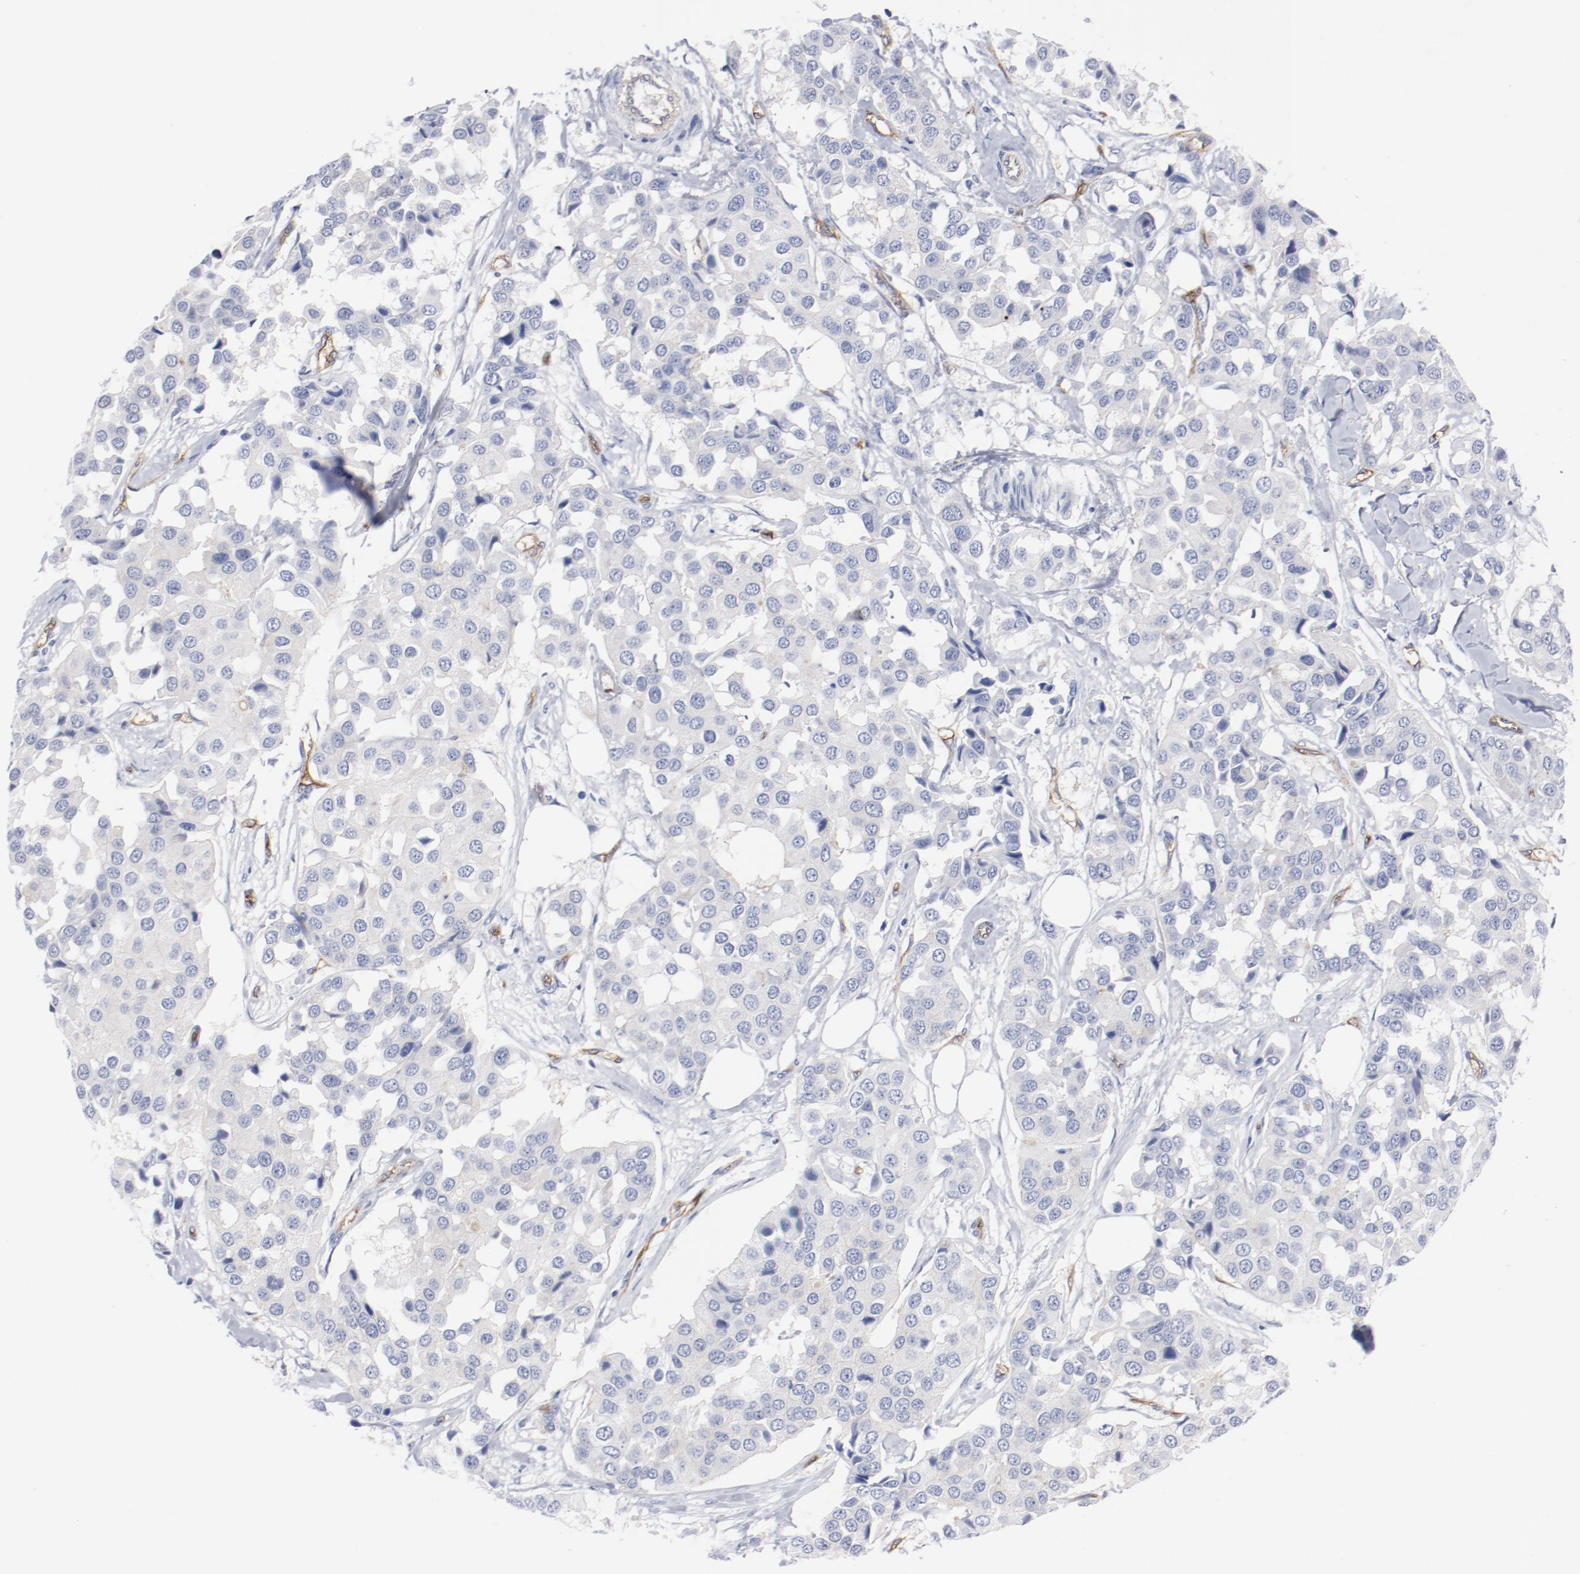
{"staining": {"intensity": "negative", "quantity": "none", "location": "none"}, "tissue": "breast cancer", "cell_type": "Tumor cells", "image_type": "cancer", "snomed": [{"axis": "morphology", "description": "Duct carcinoma"}, {"axis": "topography", "description": "Breast"}], "caption": "Immunohistochemistry of invasive ductal carcinoma (breast) exhibits no staining in tumor cells.", "gene": "SHANK3", "patient": {"sex": "female", "age": 80}}